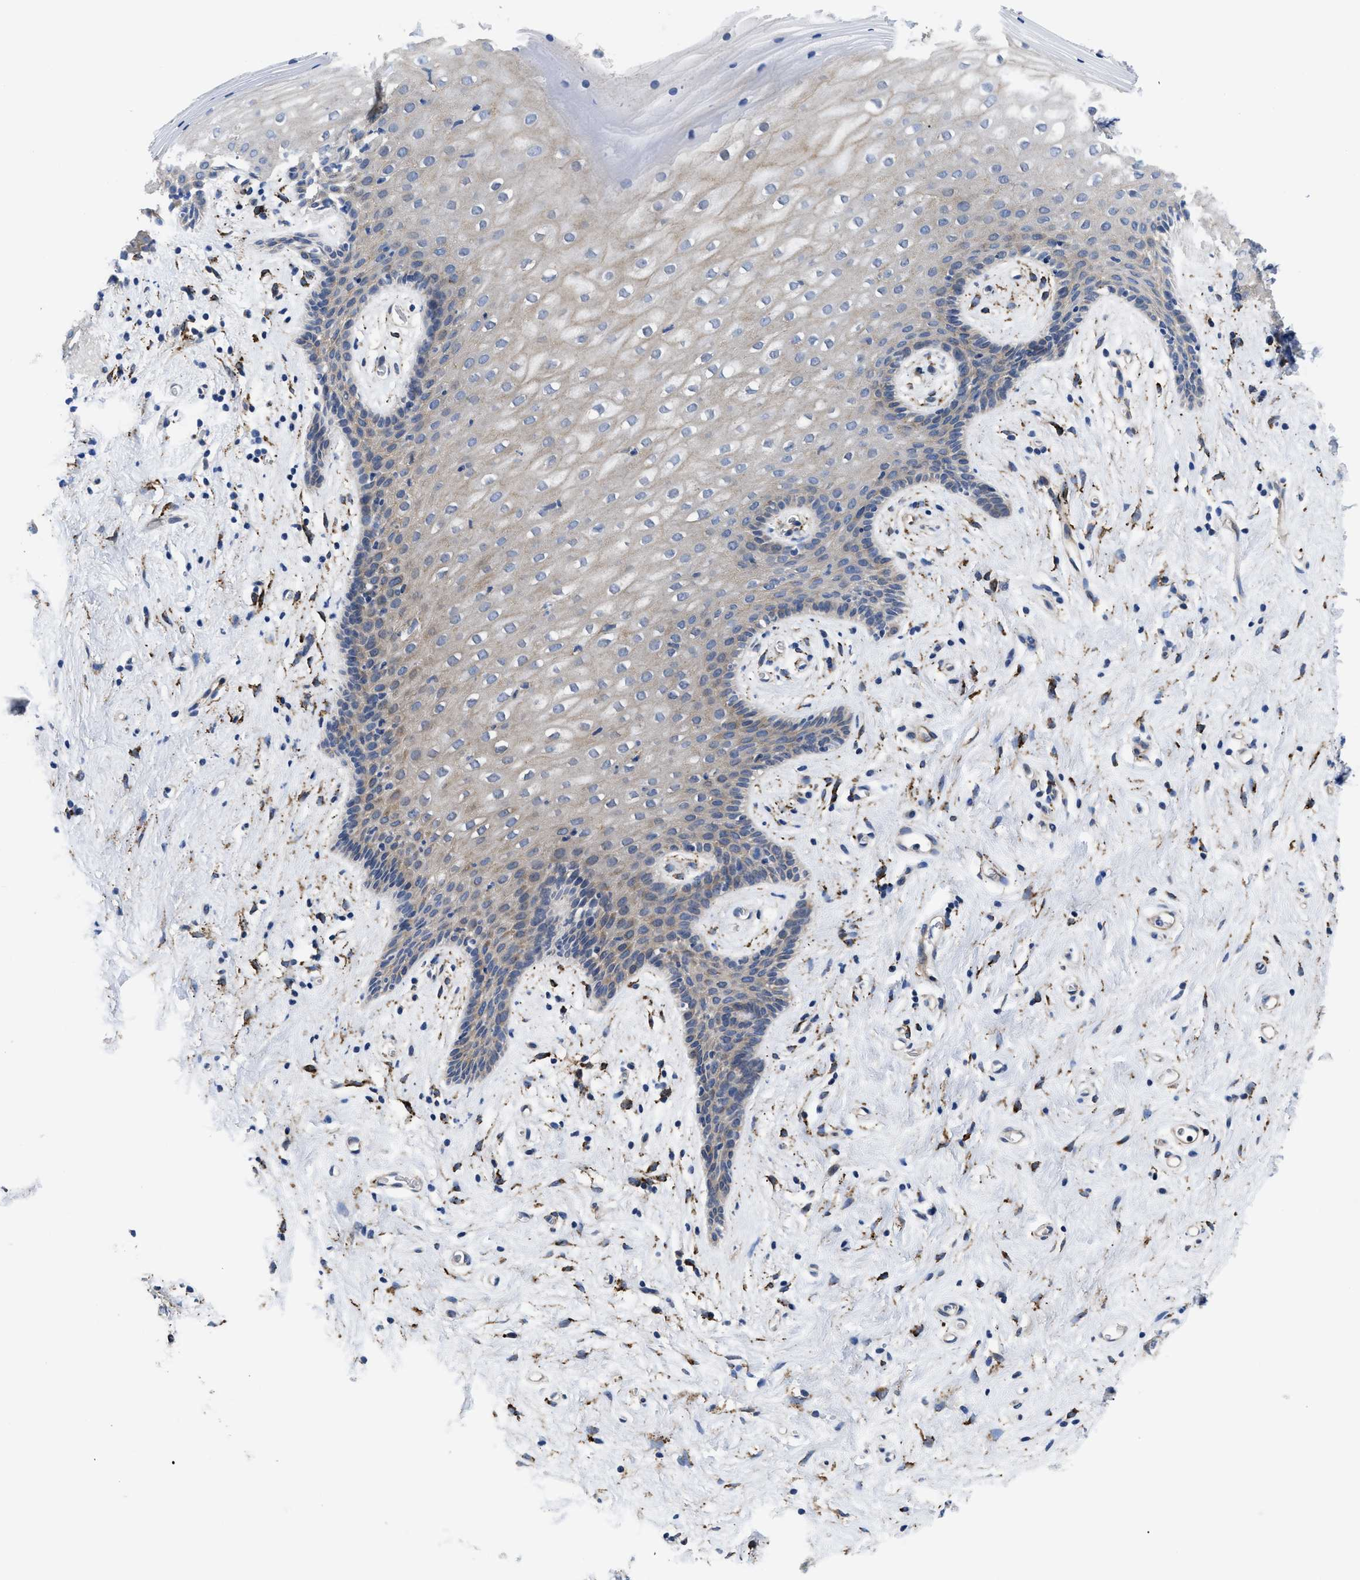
{"staining": {"intensity": "weak", "quantity": "25%-75%", "location": "cytoplasmic/membranous"}, "tissue": "vagina", "cell_type": "Squamous epithelial cells", "image_type": "normal", "snomed": [{"axis": "morphology", "description": "Normal tissue, NOS"}, {"axis": "topography", "description": "Vagina"}], "caption": "This is a micrograph of IHC staining of normal vagina, which shows weak expression in the cytoplasmic/membranous of squamous epithelial cells.", "gene": "SQLE", "patient": {"sex": "female", "age": 44}}